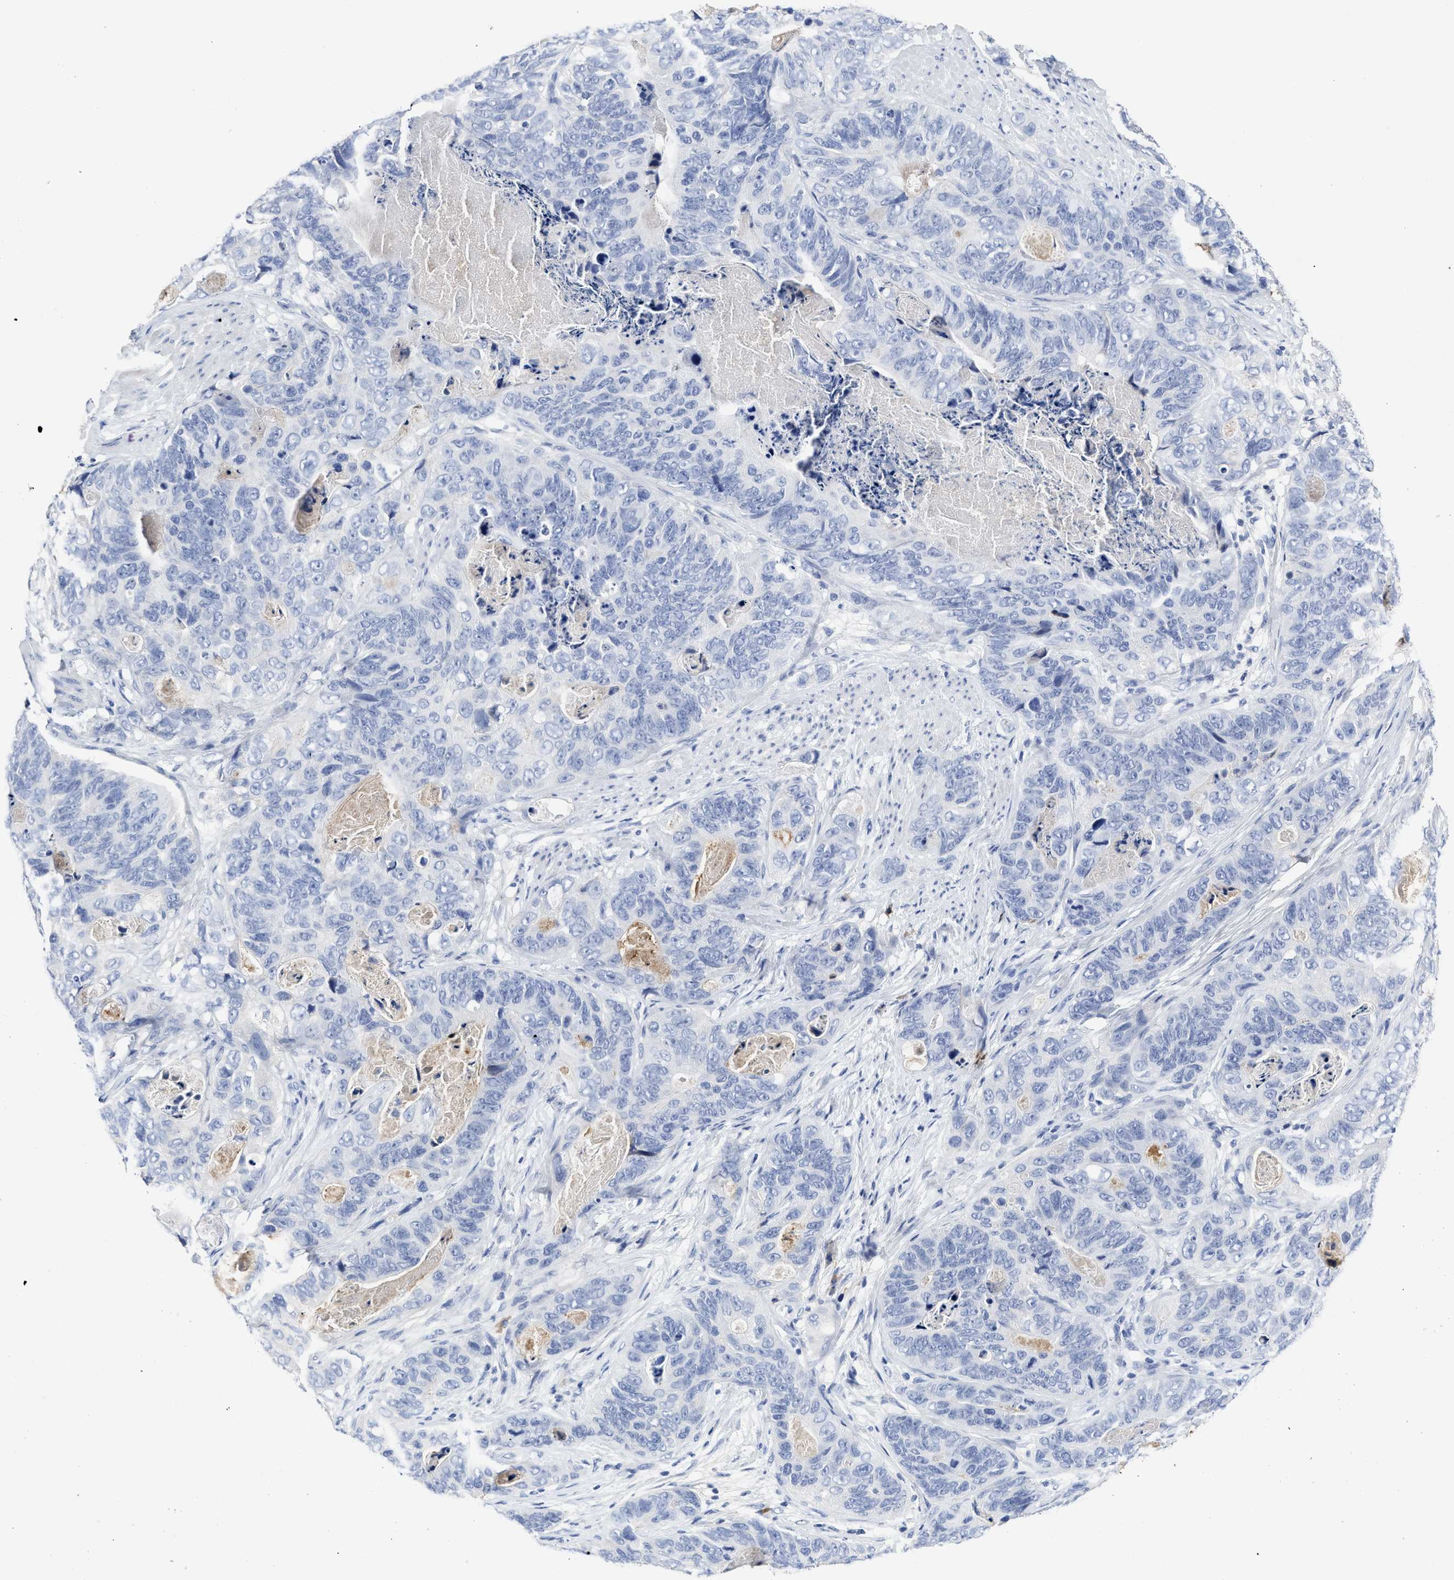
{"staining": {"intensity": "negative", "quantity": "none", "location": "none"}, "tissue": "stomach cancer", "cell_type": "Tumor cells", "image_type": "cancer", "snomed": [{"axis": "morphology", "description": "Adenocarcinoma, NOS"}, {"axis": "topography", "description": "Stomach"}], "caption": "This is an immunohistochemistry image of human stomach cancer (adenocarcinoma). There is no expression in tumor cells.", "gene": "C2", "patient": {"sex": "female", "age": 89}}